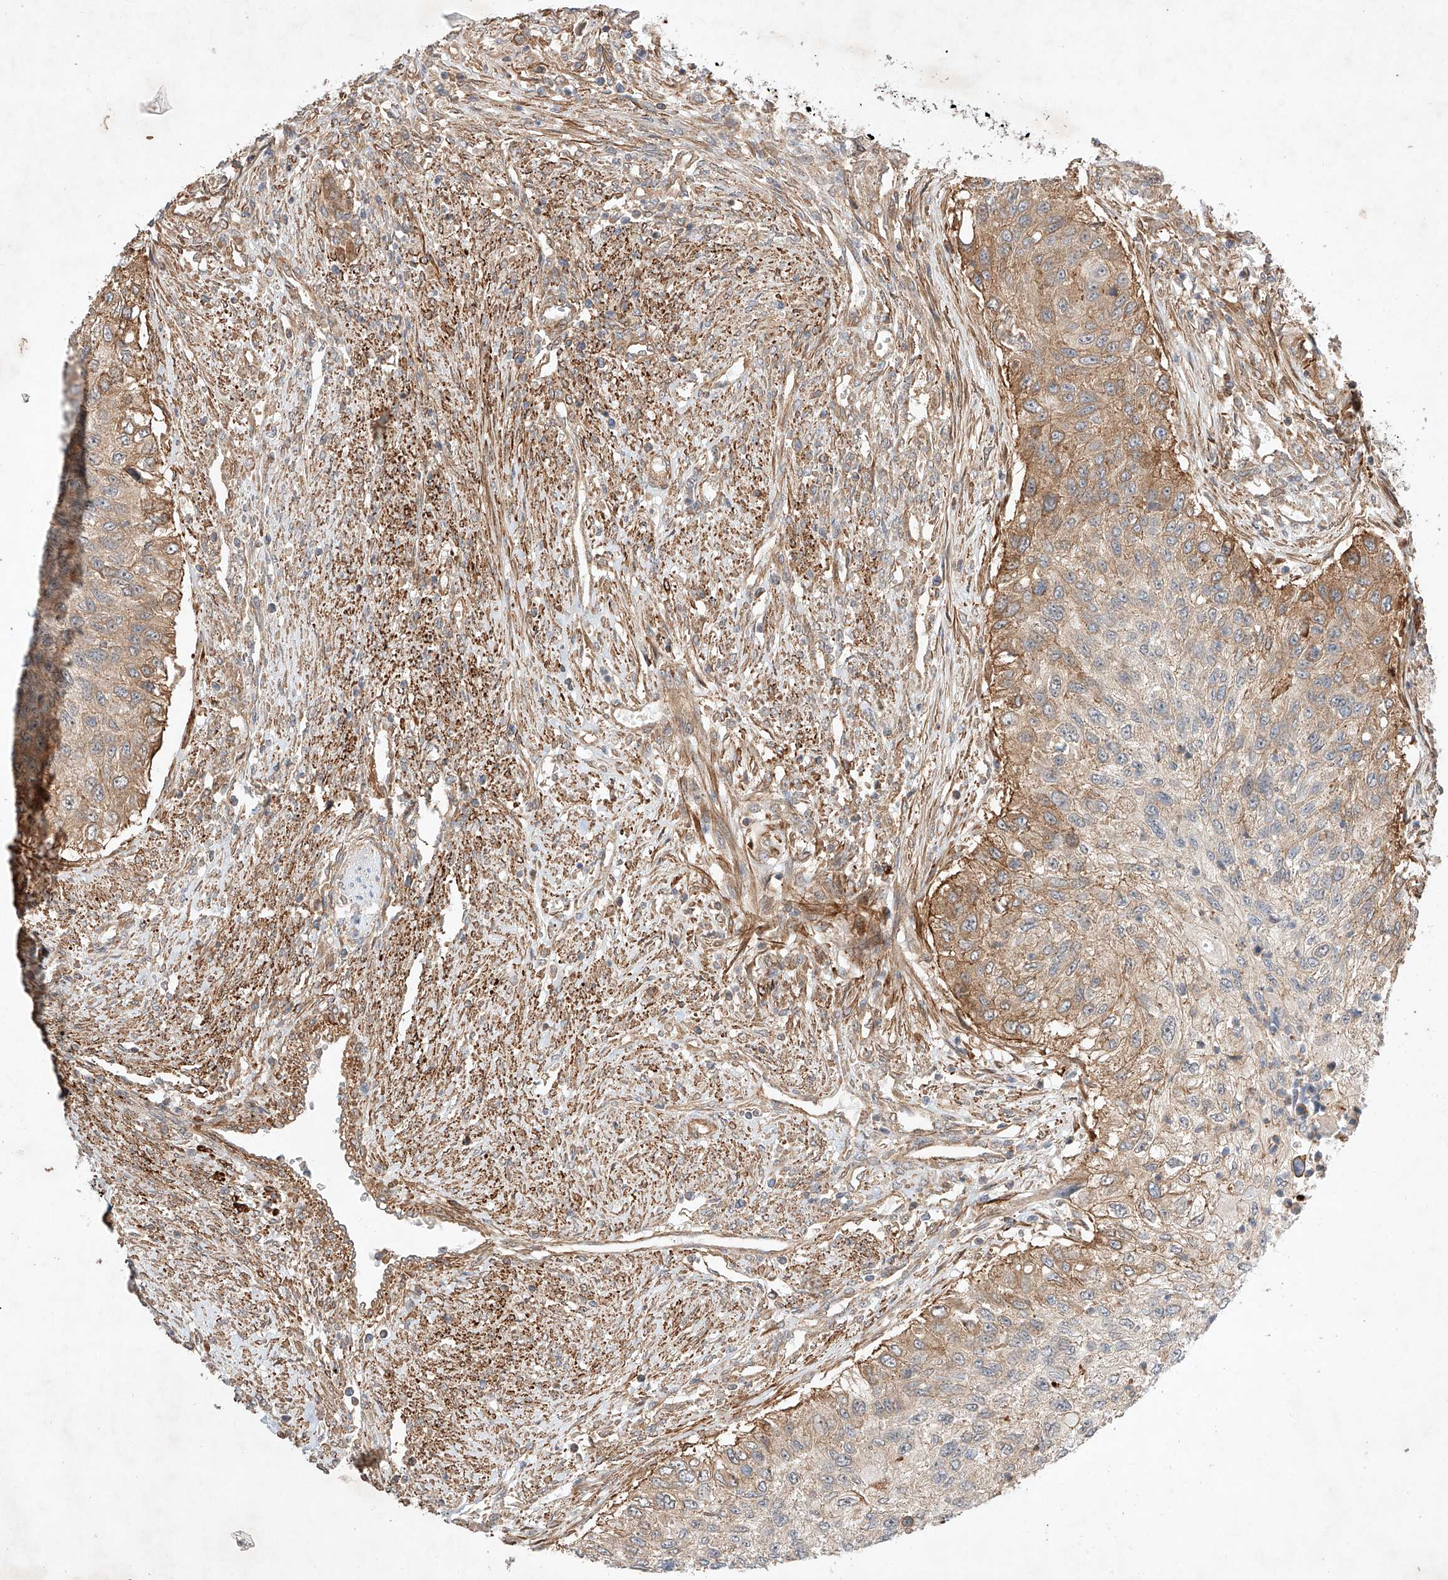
{"staining": {"intensity": "moderate", "quantity": "25%-75%", "location": "cytoplasmic/membranous"}, "tissue": "urothelial cancer", "cell_type": "Tumor cells", "image_type": "cancer", "snomed": [{"axis": "morphology", "description": "Urothelial carcinoma, High grade"}, {"axis": "topography", "description": "Urinary bladder"}], "caption": "Immunohistochemical staining of high-grade urothelial carcinoma demonstrates moderate cytoplasmic/membranous protein positivity in approximately 25%-75% of tumor cells.", "gene": "ARHGAP33", "patient": {"sex": "female", "age": 60}}